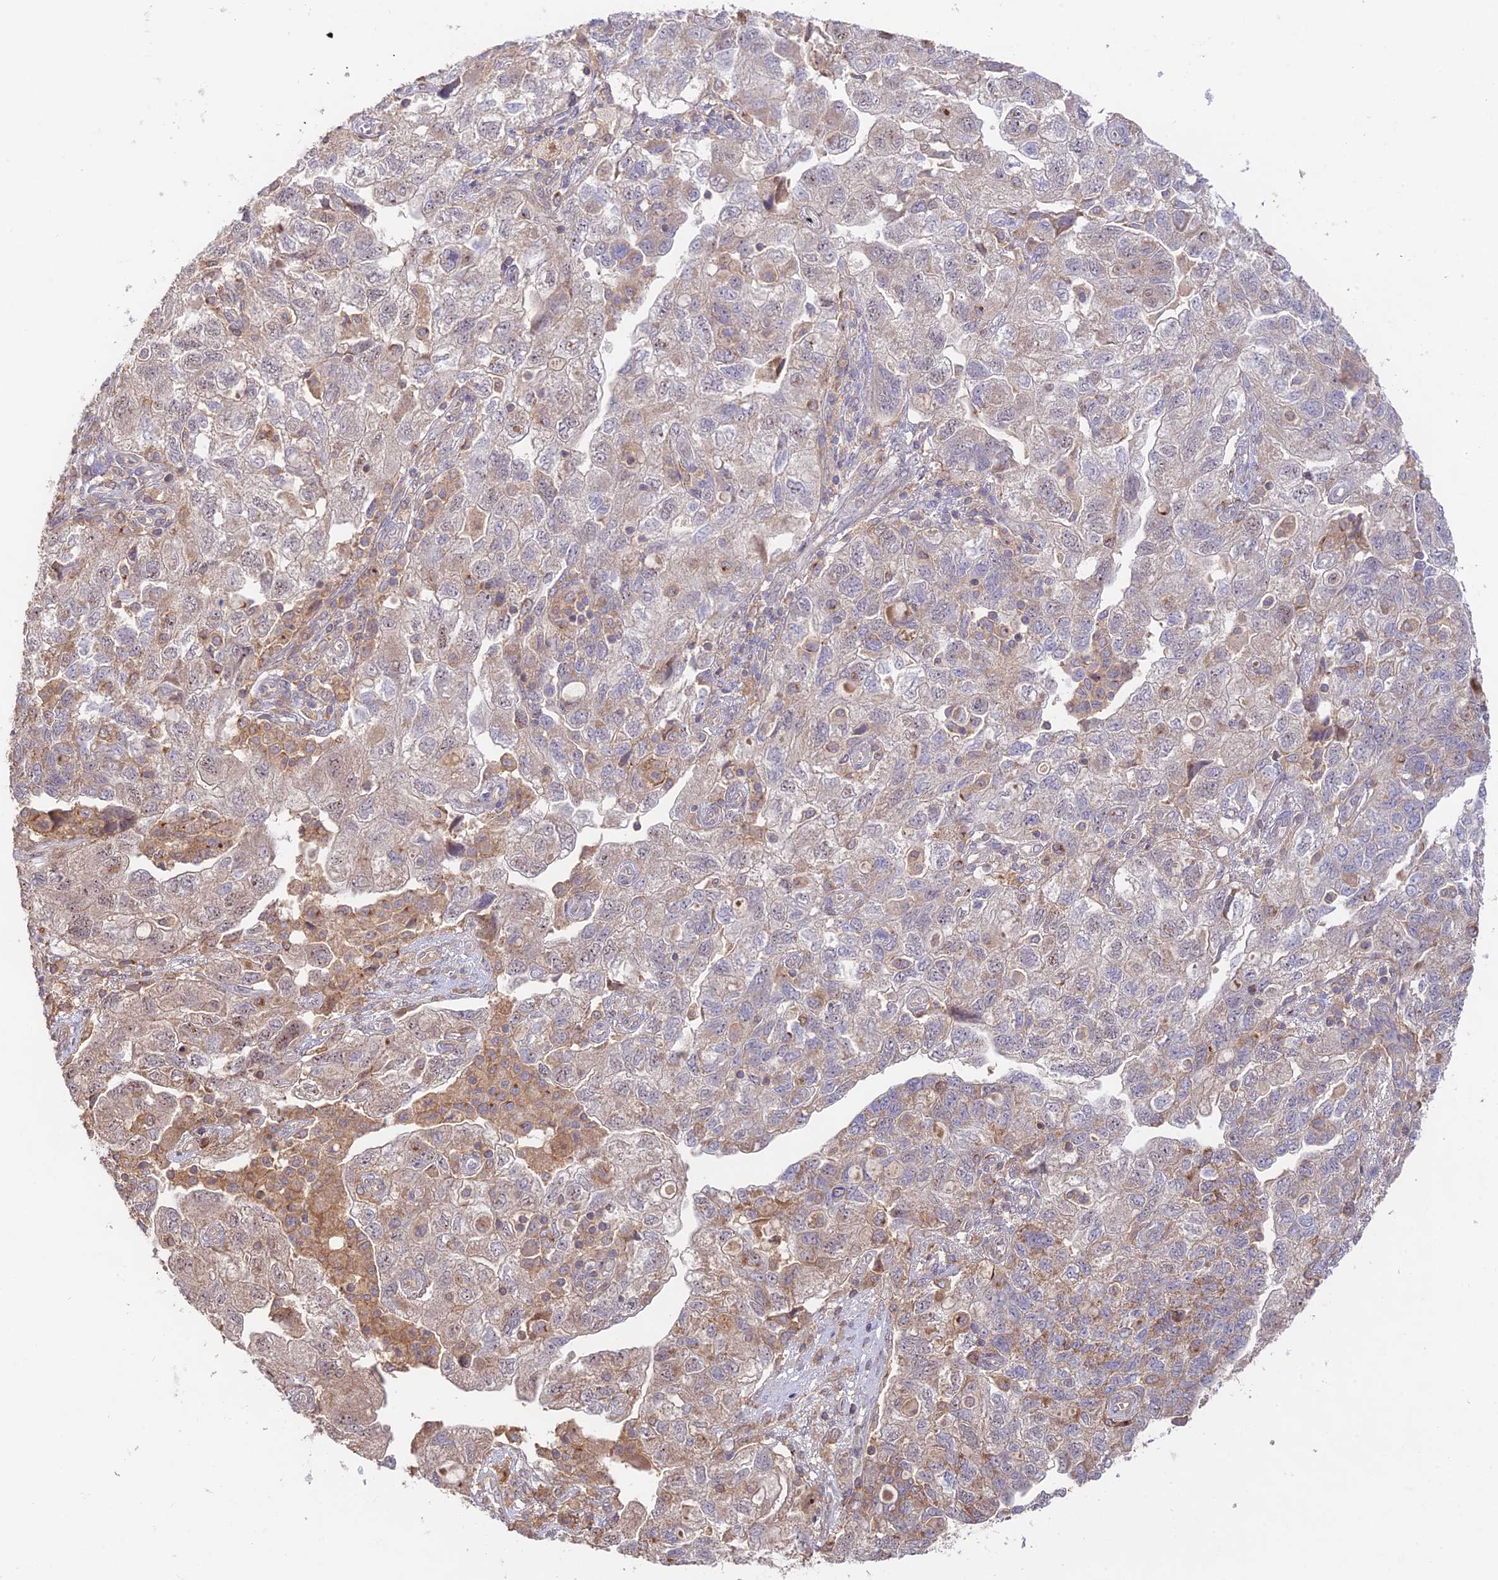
{"staining": {"intensity": "weak", "quantity": "25%-75%", "location": "cytoplasmic/membranous,nuclear"}, "tissue": "ovarian cancer", "cell_type": "Tumor cells", "image_type": "cancer", "snomed": [{"axis": "morphology", "description": "Carcinoma, NOS"}, {"axis": "morphology", "description": "Cystadenocarcinoma, serous, NOS"}, {"axis": "topography", "description": "Ovary"}], "caption": "Protein staining of ovarian cancer (carcinoma) tissue shows weak cytoplasmic/membranous and nuclear expression in about 25%-75% of tumor cells. The staining was performed using DAB (3,3'-diaminobenzidine) to visualize the protein expression in brown, while the nuclei were stained in blue with hematoxylin (Magnification: 20x).", "gene": "CLCF1", "patient": {"sex": "female", "age": 69}}